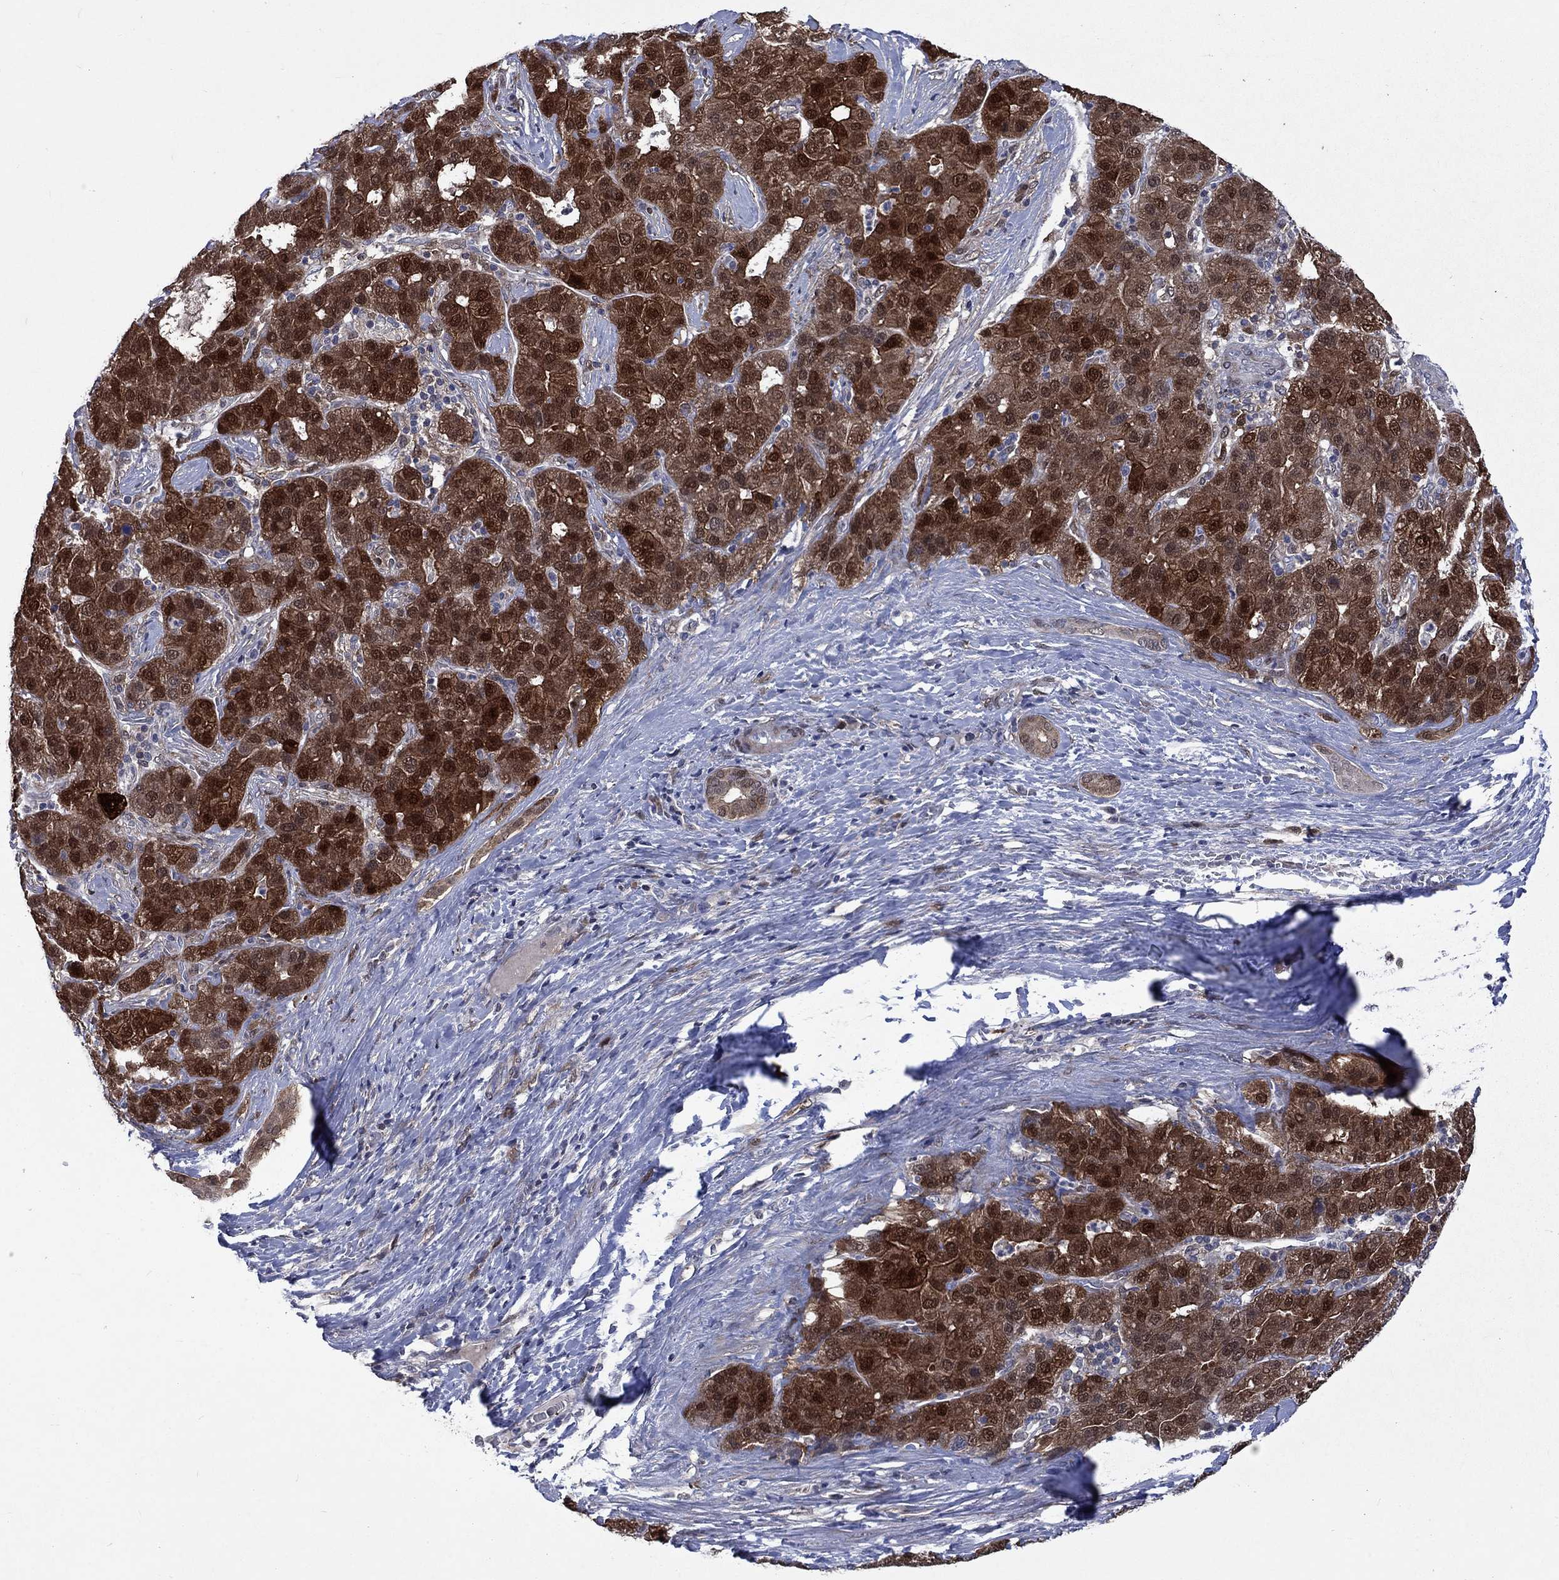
{"staining": {"intensity": "strong", "quantity": ">75%", "location": "cytoplasmic/membranous,nuclear"}, "tissue": "liver cancer", "cell_type": "Tumor cells", "image_type": "cancer", "snomed": [{"axis": "morphology", "description": "Carcinoma, Hepatocellular, NOS"}, {"axis": "topography", "description": "Liver"}], "caption": "The image displays a brown stain indicating the presence of a protein in the cytoplasmic/membranous and nuclear of tumor cells in hepatocellular carcinoma (liver).", "gene": "CBR1", "patient": {"sex": "male", "age": 65}}